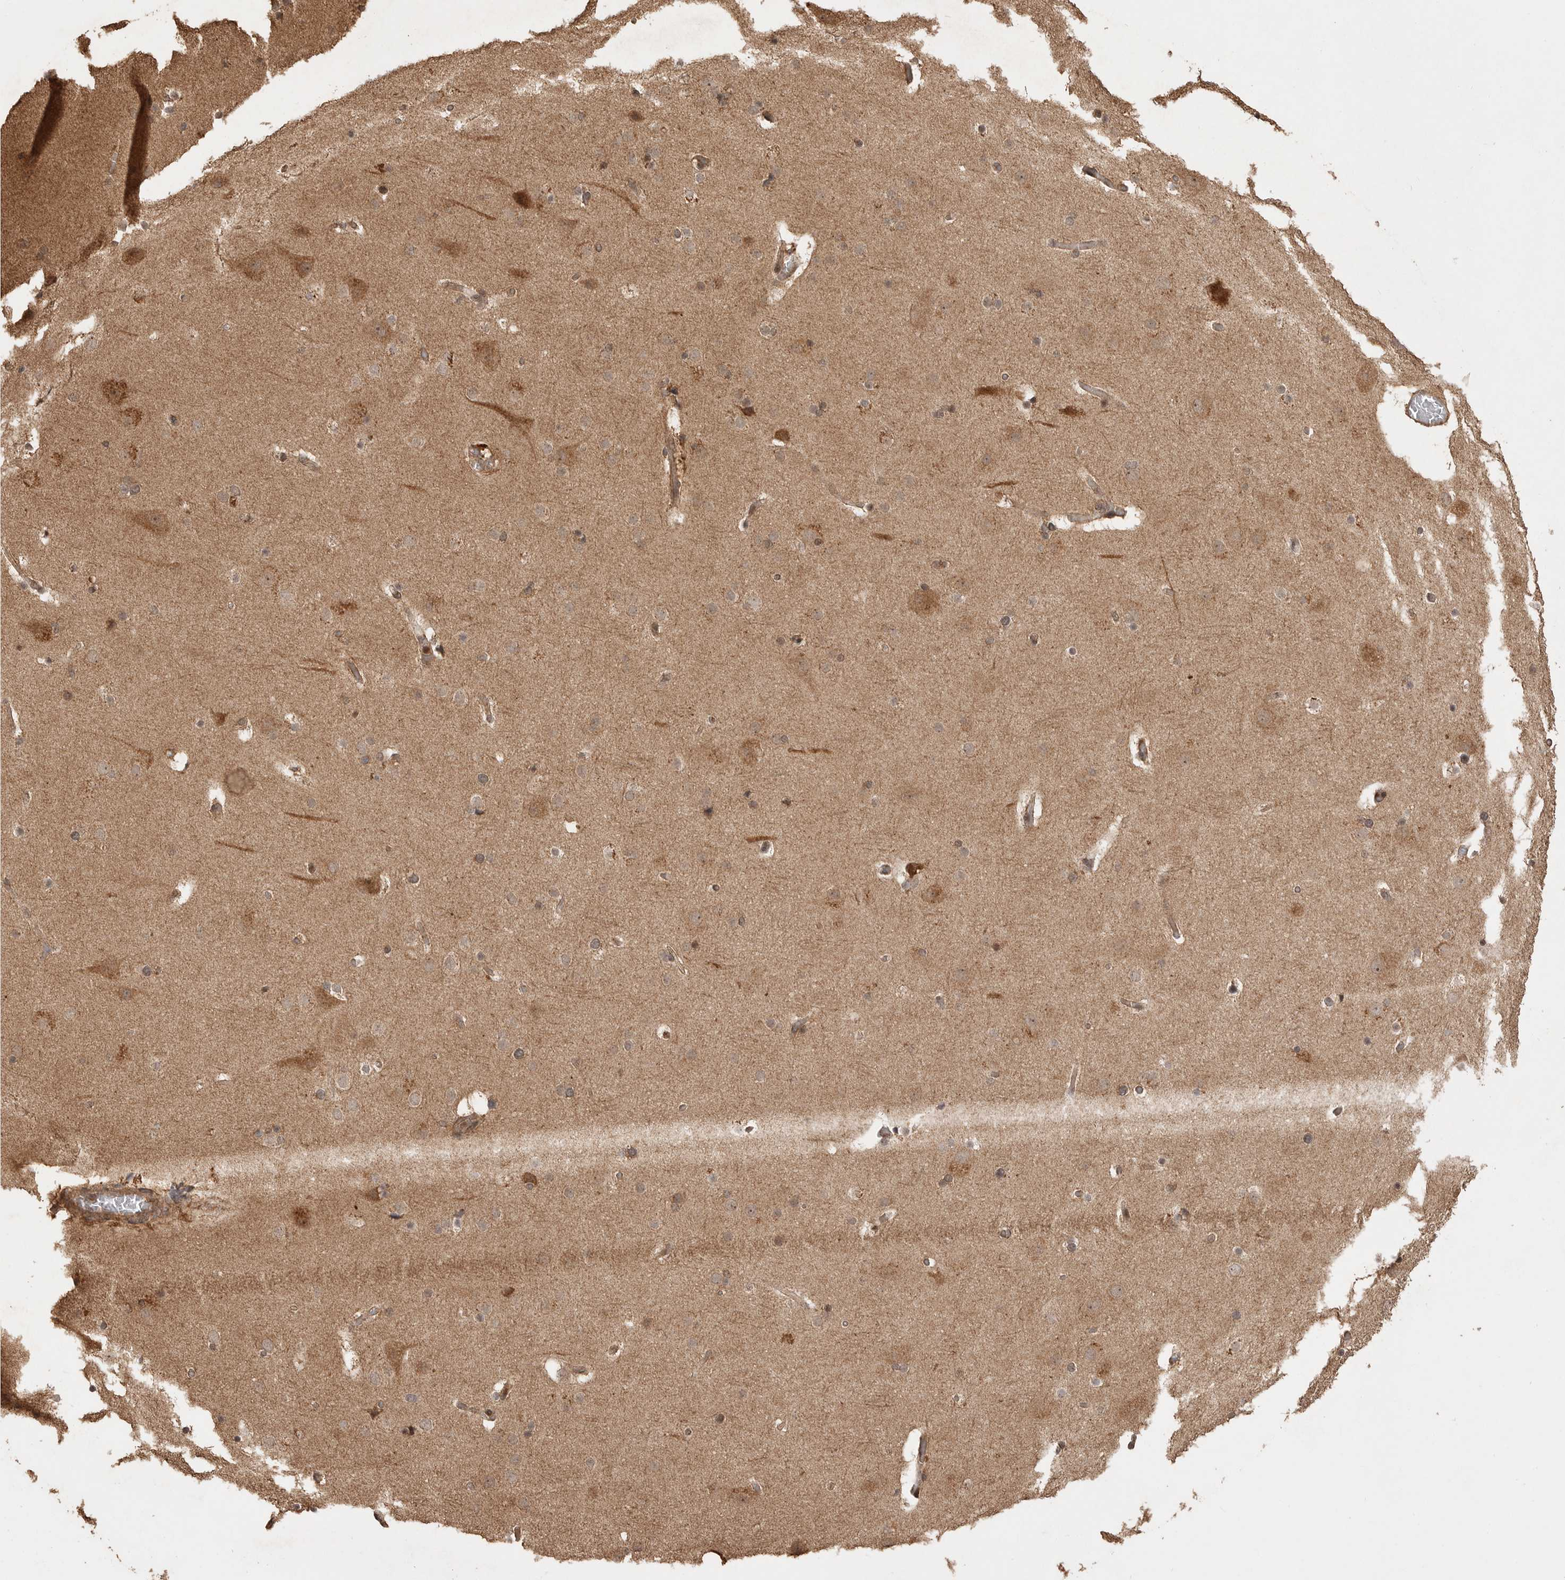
{"staining": {"intensity": "moderate", "quantity": "25%-75%", "location": "cytoplasmic/membranous"}, "tissue": "cerebral cortex", "cell_type": "Endothelial cells", "image_type": "normal", "snomed": [{"axis": "morphology", "description": "Normal tissue, NOS"}, {"axis": "topography", "description": "Cerebral cortex"}], "caption": "Endothelial cells reveal medium levels of moderate cytoplasmic/membranous positivity in approximately 25%-75% of cells in normal human cerebral cortex.", "gene": "BOC", "patient": {"sex": "male", "age": 57}}